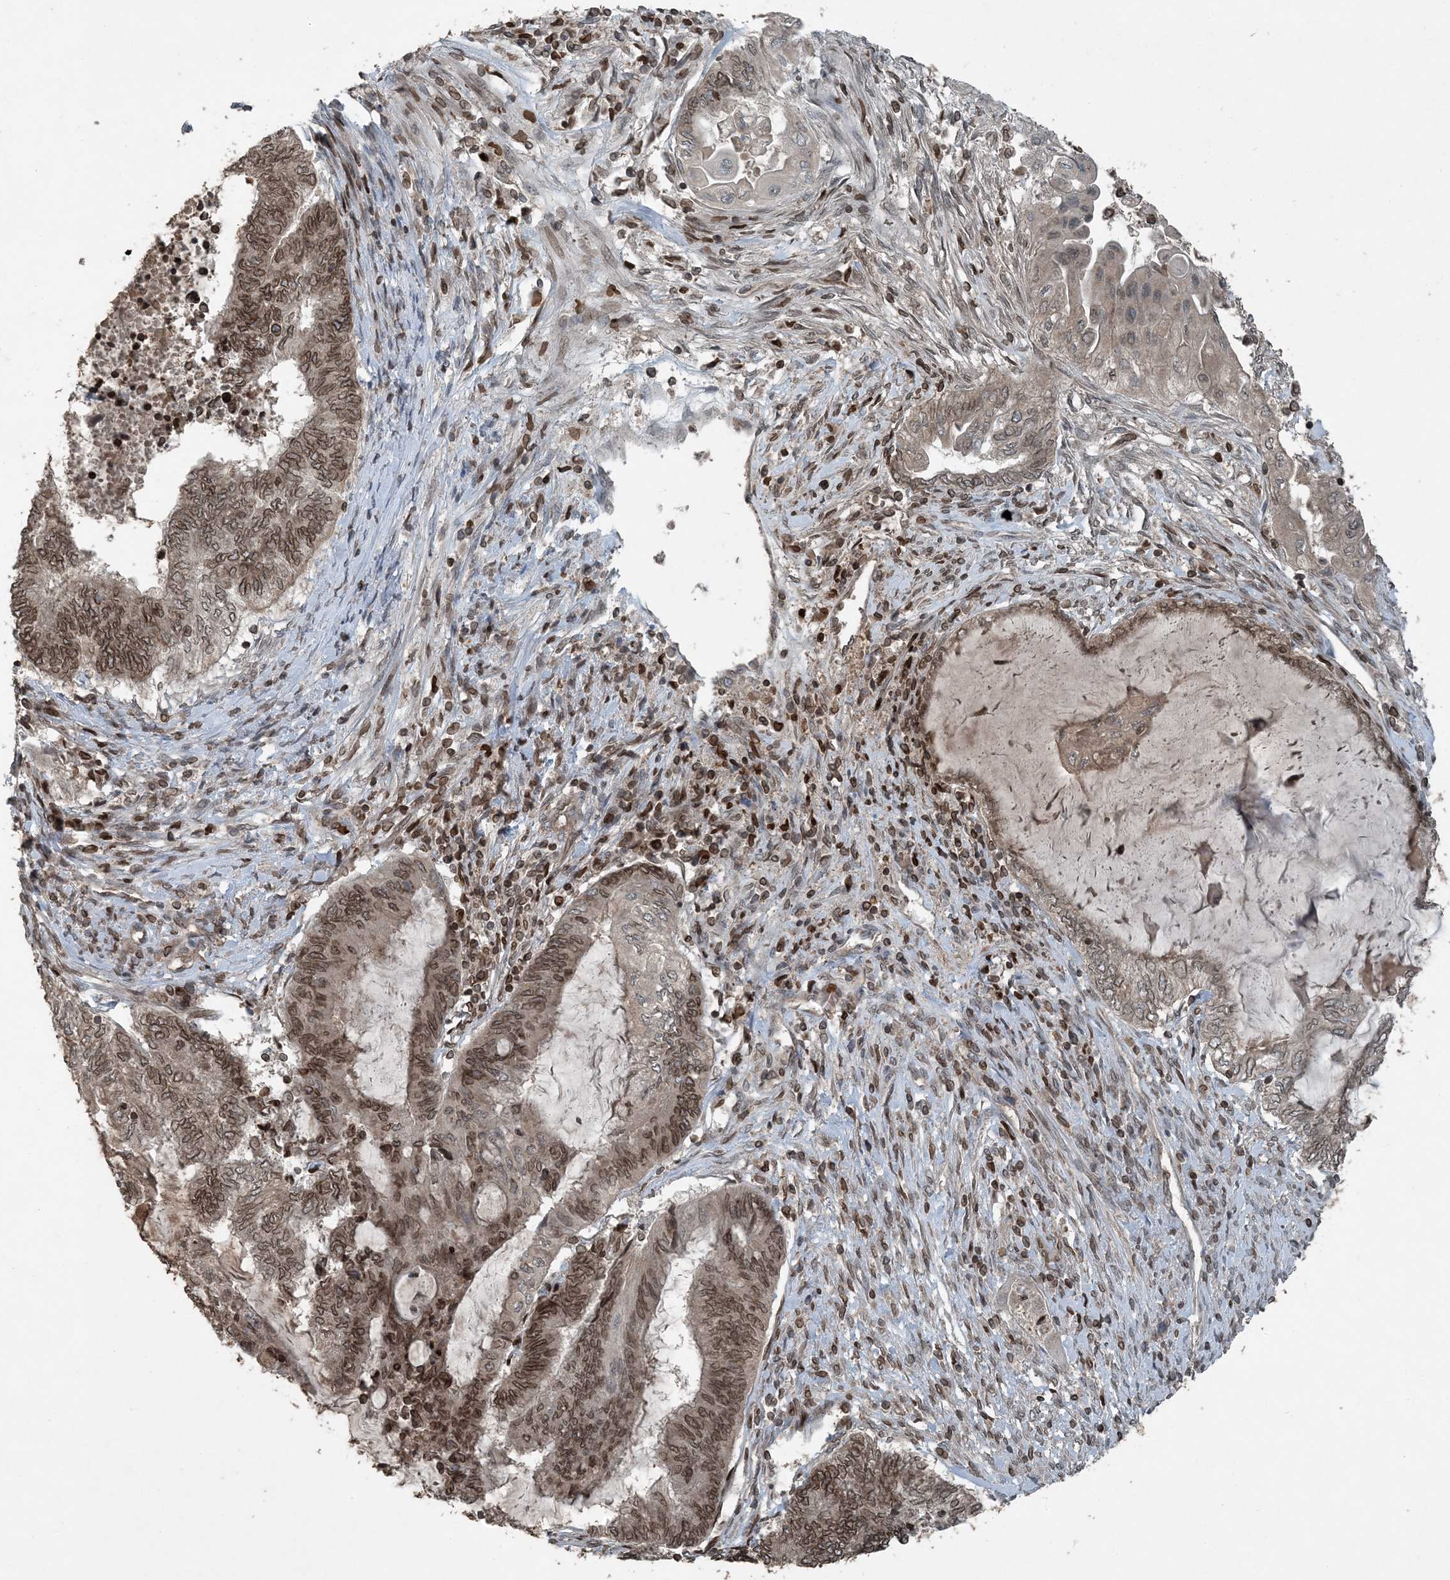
{"staining": {"intensity": "moderate", "quantity": ">75%", "location": "cytoplasmic/membranous,nuclear"}, "tissue": "endometrial cancer", "cell_type": "Tumor cells", "image_type": "cancer", "snomed": [{"axis": "morphology", "description": "Adenocarcinoma, NOS"}, {"axis": "topography", "description": "Uterus"}, {"axis": "topography", "description": "Endometrium"}], "caption": "A histopathology image of adenocarcinoma (endometrial) stained for a protein exhibits moderate cytoplasmic/membranous and nuclear brown staining in tumor cells.", "gene": "ZFAND2B", "patient": {"sex": "female", "age": 70}}